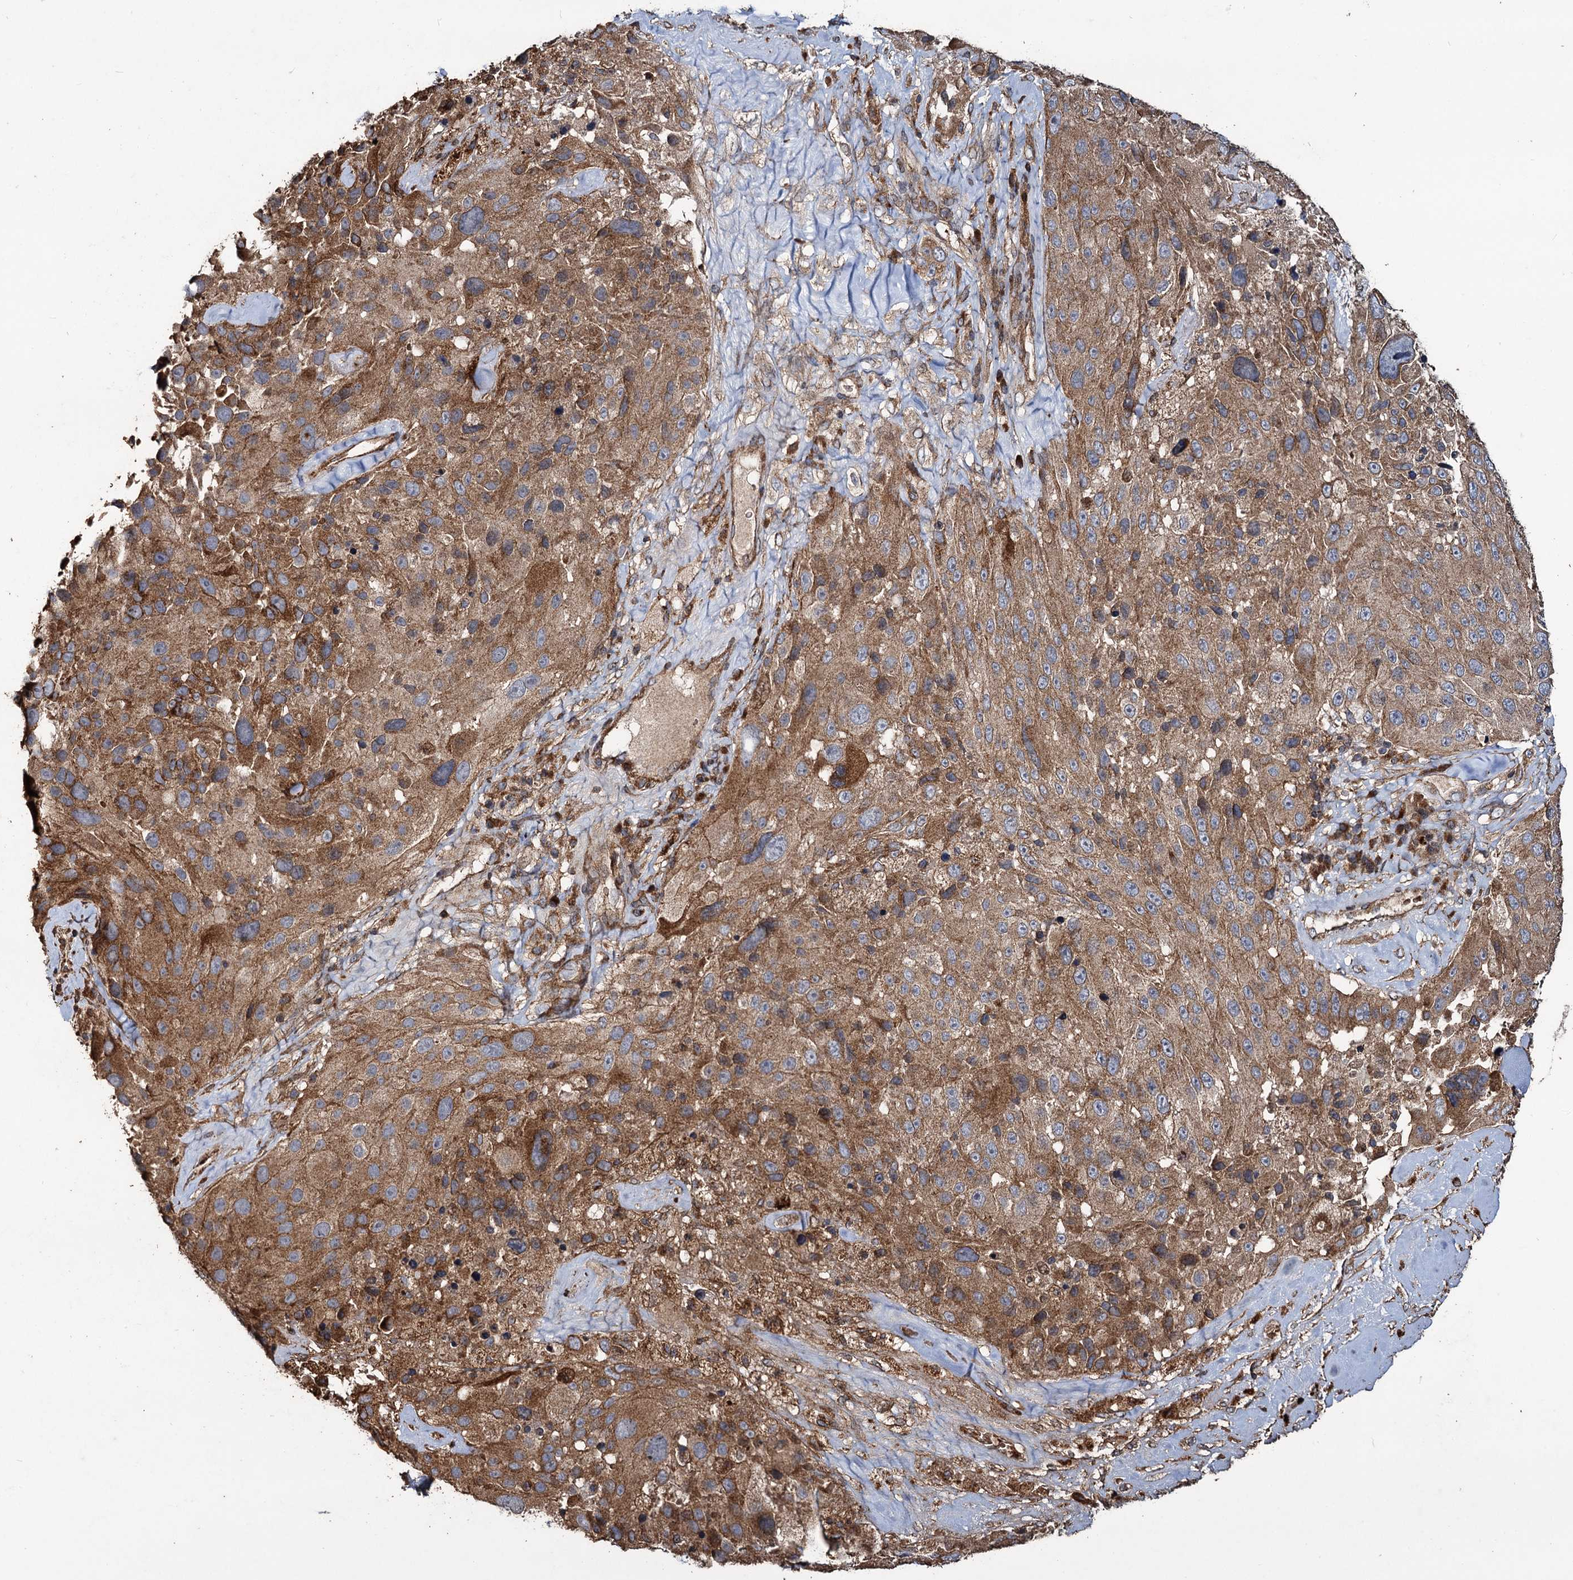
{"staining": {"intensity": "moderate", "quantity": ">75%", "location": "cytoplasmic/membranous"}, "tissue": "melanoma", "cell_type": "Tumor cells", "image_type": "cancer", "snomed": [{"axis": "morphology", "description": "Malignant melanoma, Metastatic site"}, {"axis": "topography", "description": "Lymph node"}], "caption": "High-power microscopy captured an immunohistochemistry (IHC) micrograph of melanoma, revealing moderate cytoplasmic/membranous positivity in approximately >75% of tumor cells. (DAB IHC with brightfield microscopy, high magnification).", "gene": "NOTCH2NLA", "patient": {"sex": "male", "age": 62}}